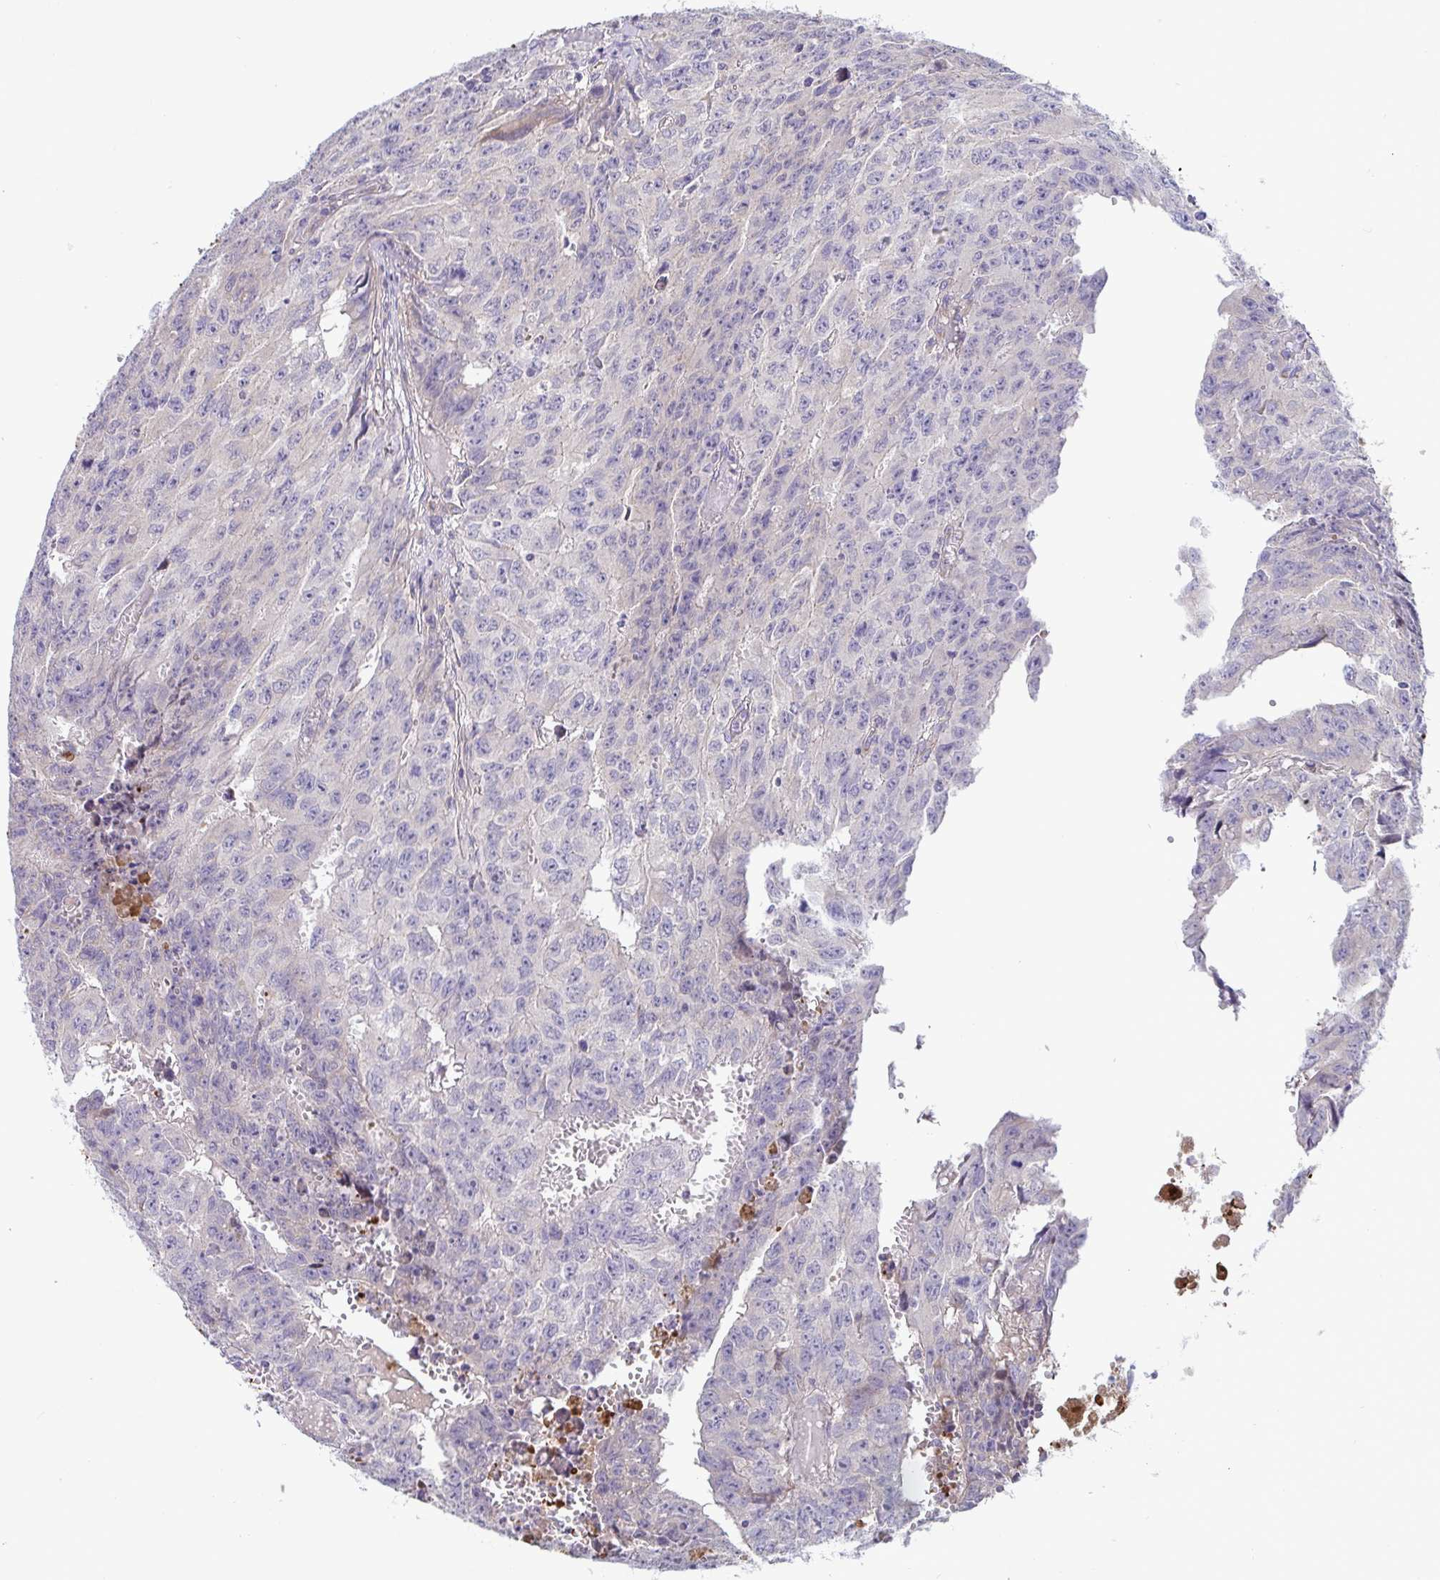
{"staining": {"intensity": "negative", "quantity": "none", "location": "none"}, "tissue": "testis cancer", "cell_type": "Tumor cells", "image_type": "cancer", "snomed": [{"axis": "morphology", "description": "Carcinoma, Embryonal, NOS"}, {"axis": "morphology", "description": "Teratoma, malignant, NOS"}, {"axis": "topography", "description": "Testis"}], "caption": "DAB immunohistochemical staining of human embryonal carcinoma (testis) exhibits no significant expression in tumor cells.", "gene": "IL37", "patient": {"sex": "male", "age": 24}}